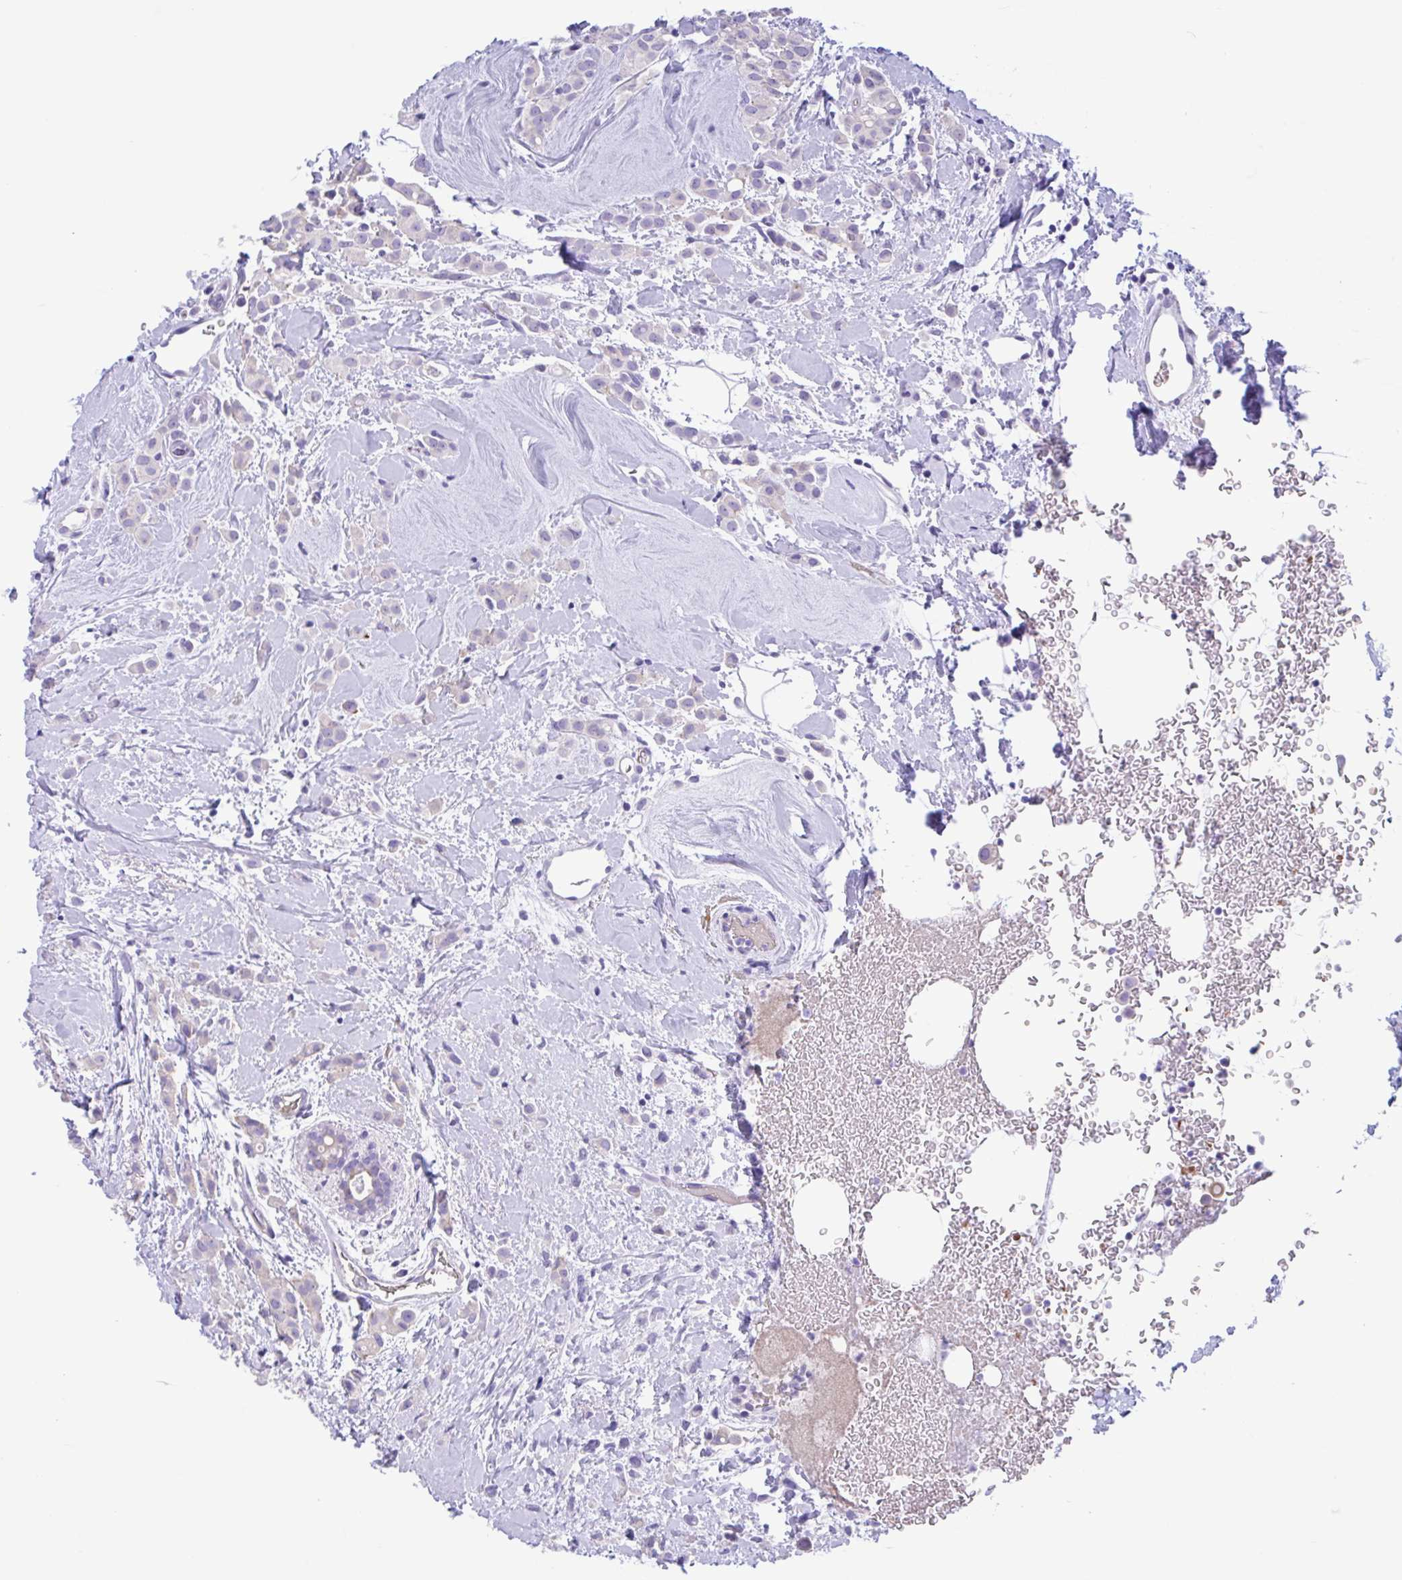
{"staining": {"intensity": "negative", "quantity": "none", "location": "none"}, "tissue": "breast cancer", "cell_type": "Tumor cells", "image_type": "cancer", "snomed": [{"axis": "morphology", "description": "Lobular carcinoma"}, {"axis": "topography", "description": "Breast"}], "caption": "Micrograph shows no significant protein positivity in tumor cells of breast lobular carcinoma.", "gene": "TMEM79", "patient": {"sex": "female", "age": 68}}